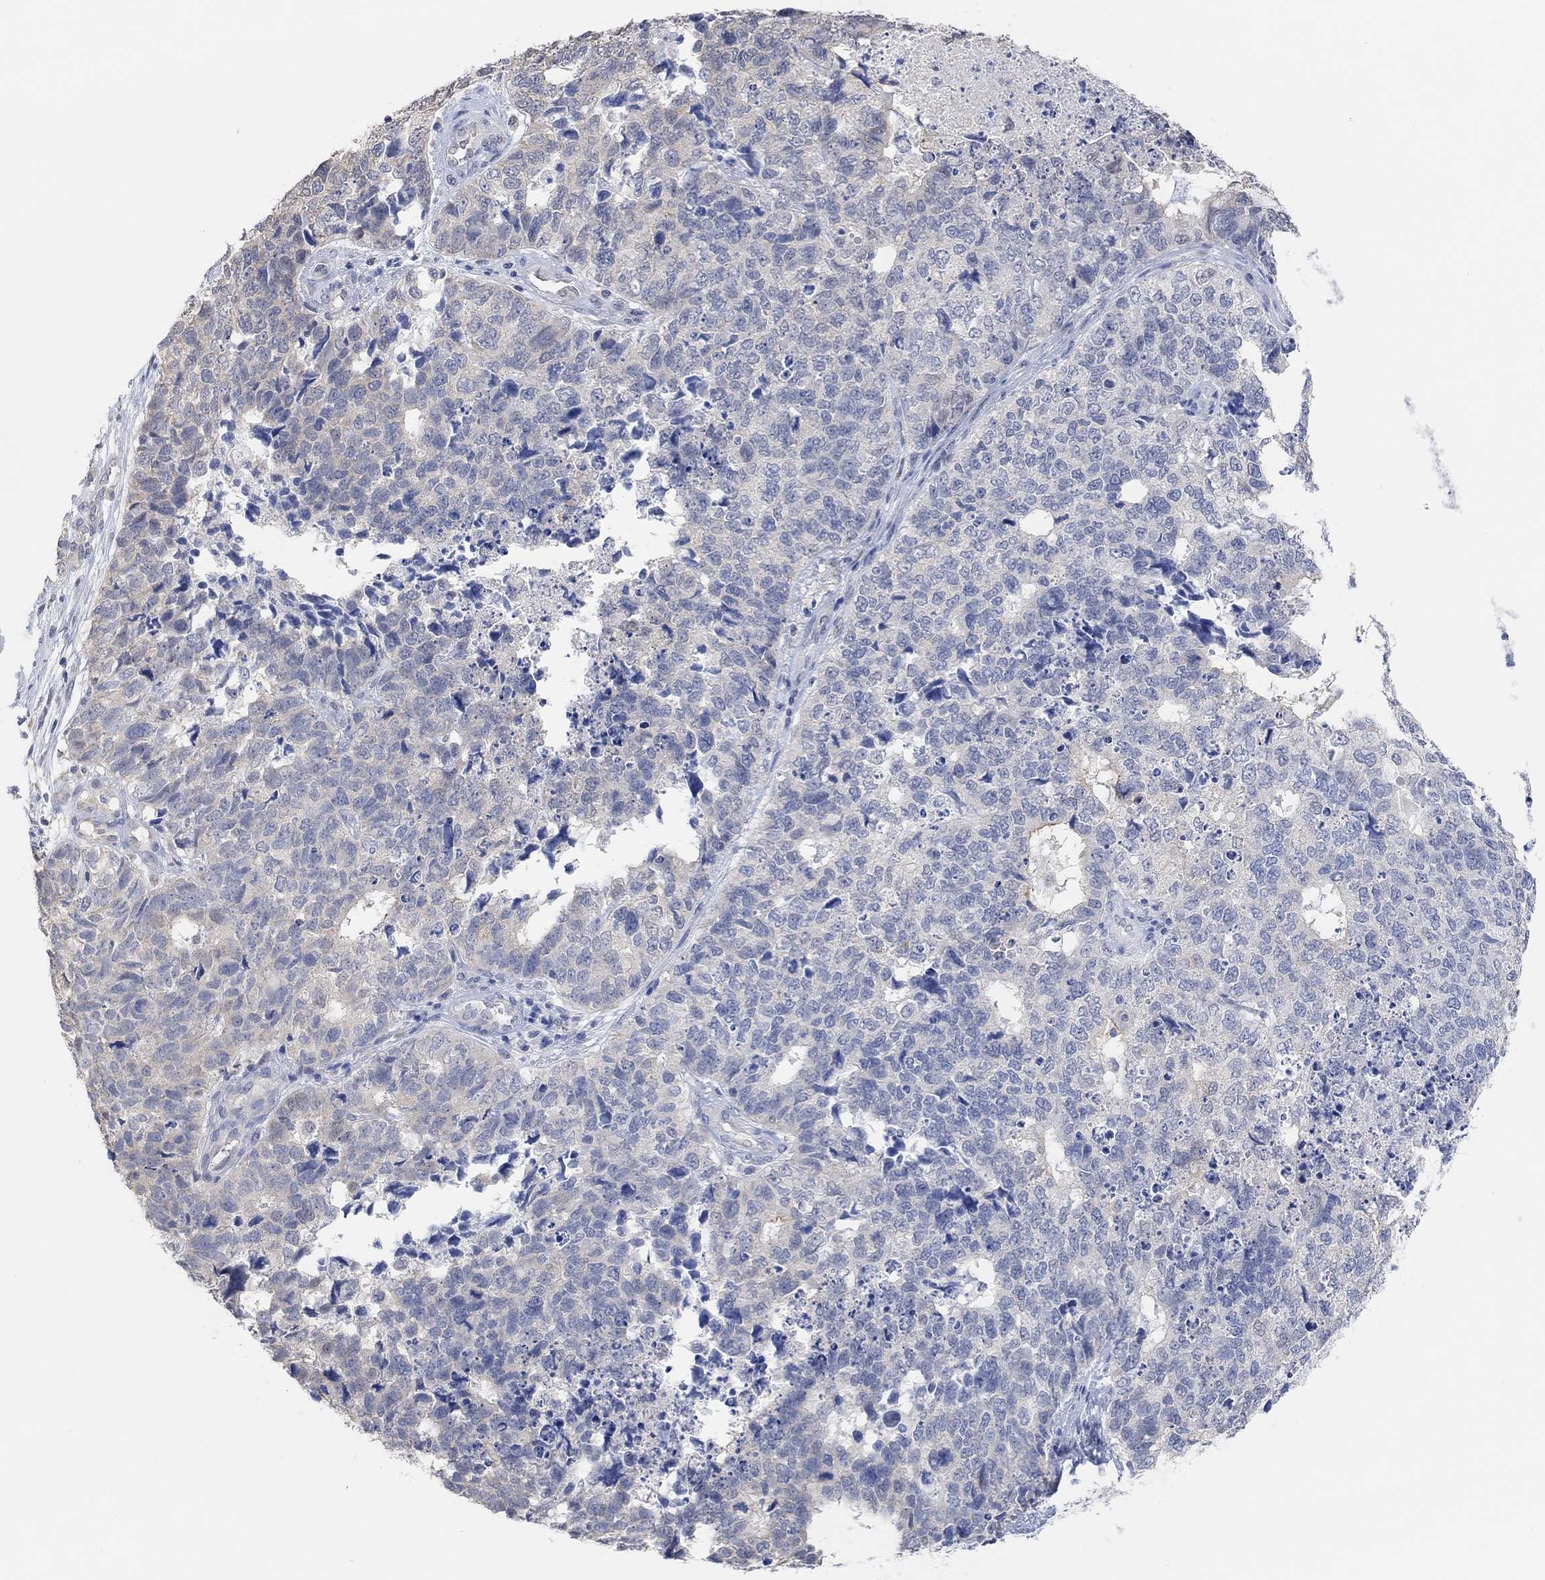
{"staining": {"intensity": "negative", "quantity": "none", "location": "none"}, "tissue": "cervical cancer", "cell_type": "Tumor cells", "image_type": "cancer", "snomed": [{"axis": "morphology", "description": "Squamous cell carcinoma, NOS"}, {"axis": "topography", "description": "Cervix"}], "caption": "Human cervical cancer stained for a protein using IHC reveals no positivity in tumor cells.", "gene": "MUC1", "patient": {"sex": "female", "age": 63}}